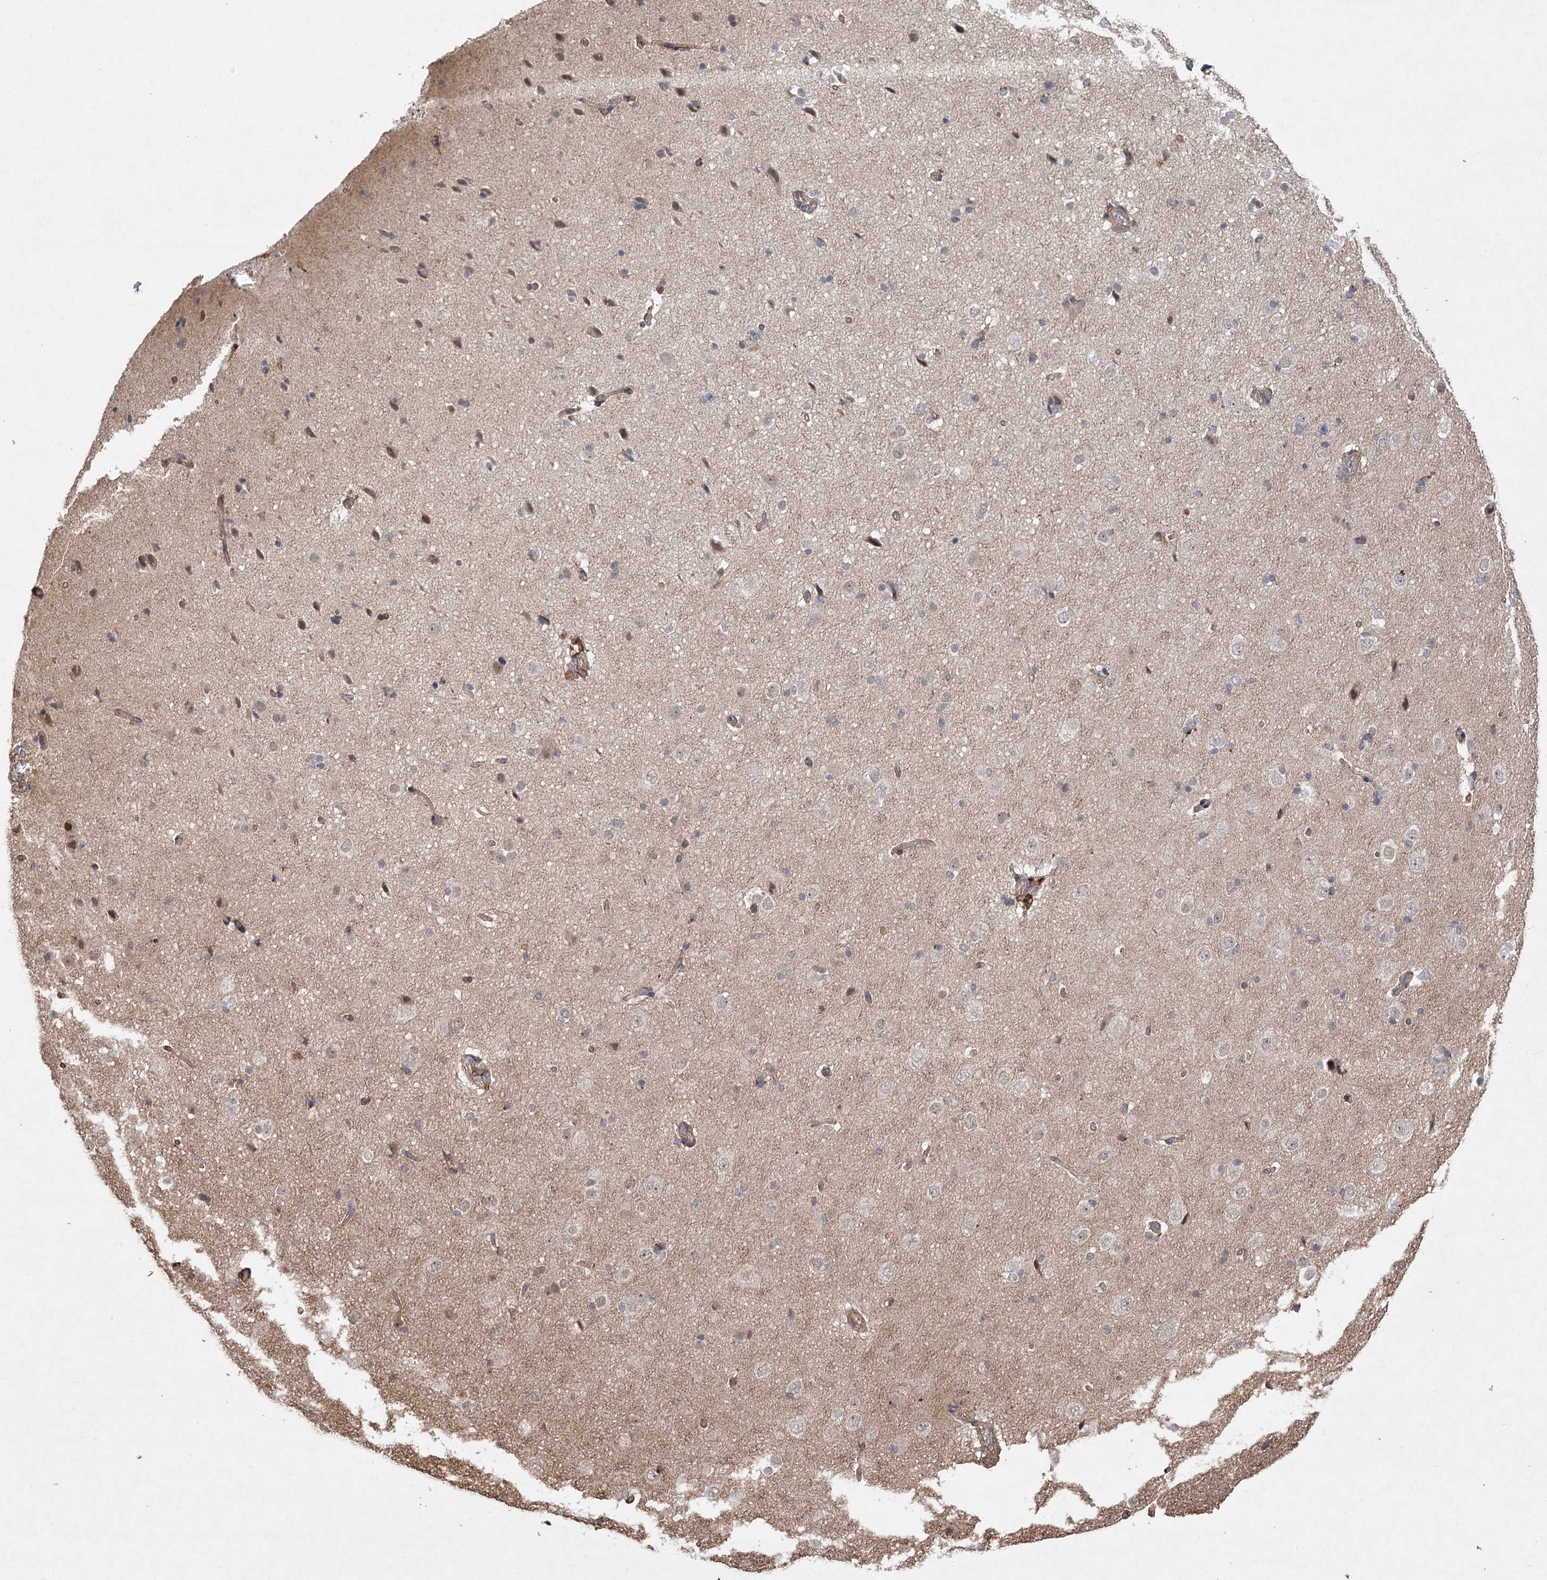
{"staining": {"intensity": "moderate", "quantity": ">75%", "location": "cytoplasmic/membranous"}, "tissue": "cerebral cortex", "cell_type": "Endothelial cells", "image_type": "normal", "snomed": [{"axis": "morphology", "description": "Normal tissue, NOS"}, {"axis": "topography", "description": "Cerebral cortex"}], "caption": "Endothelial cells exhibit medium levels of moderate cytoplasmic/membranous expression in approximately >75% of cells in normal human cerebral cortex.", "gene": "OBSL1", "patient": {"sex": "male", "age": 34}}